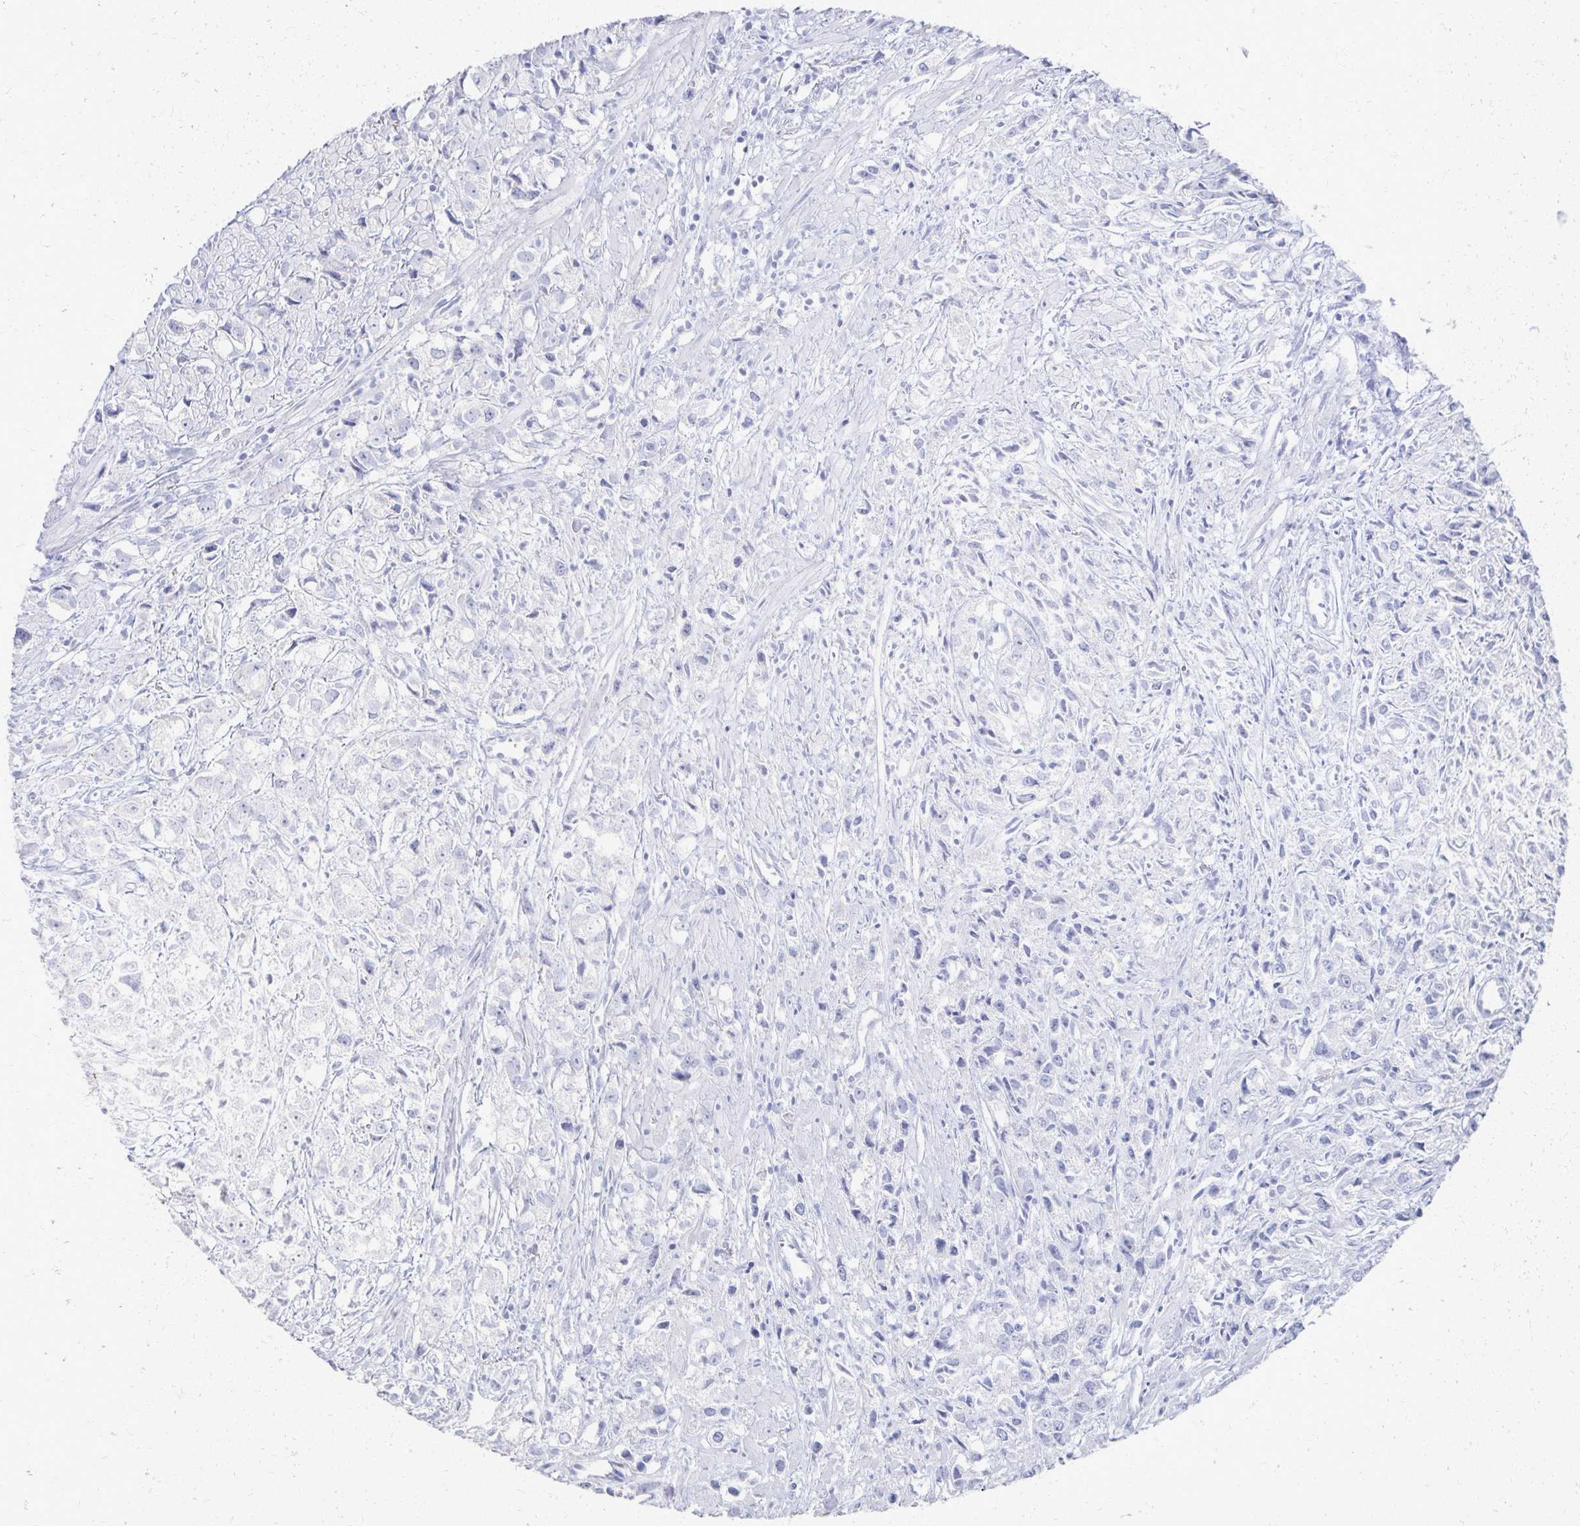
{"staining": {"intensity": "negative", "quantity": "none", "location": "none"}, "tissue": "prostate cancer", "cell_type": "Tumor cells", "image_type": "cancer", "snomed": [{"axis": "morphology", "description": "Adenocarcinoma, High grade"}, {"axis": "topography", "description": "Prostate"}], "caption": "High power microscopy micrograph of an IHC image of high-grade adenocarcinoma (prostate), revealing no significant expression in tumor cells.", "gene": "PRR20A", "patient": {"sex": "male", "age": 58}}